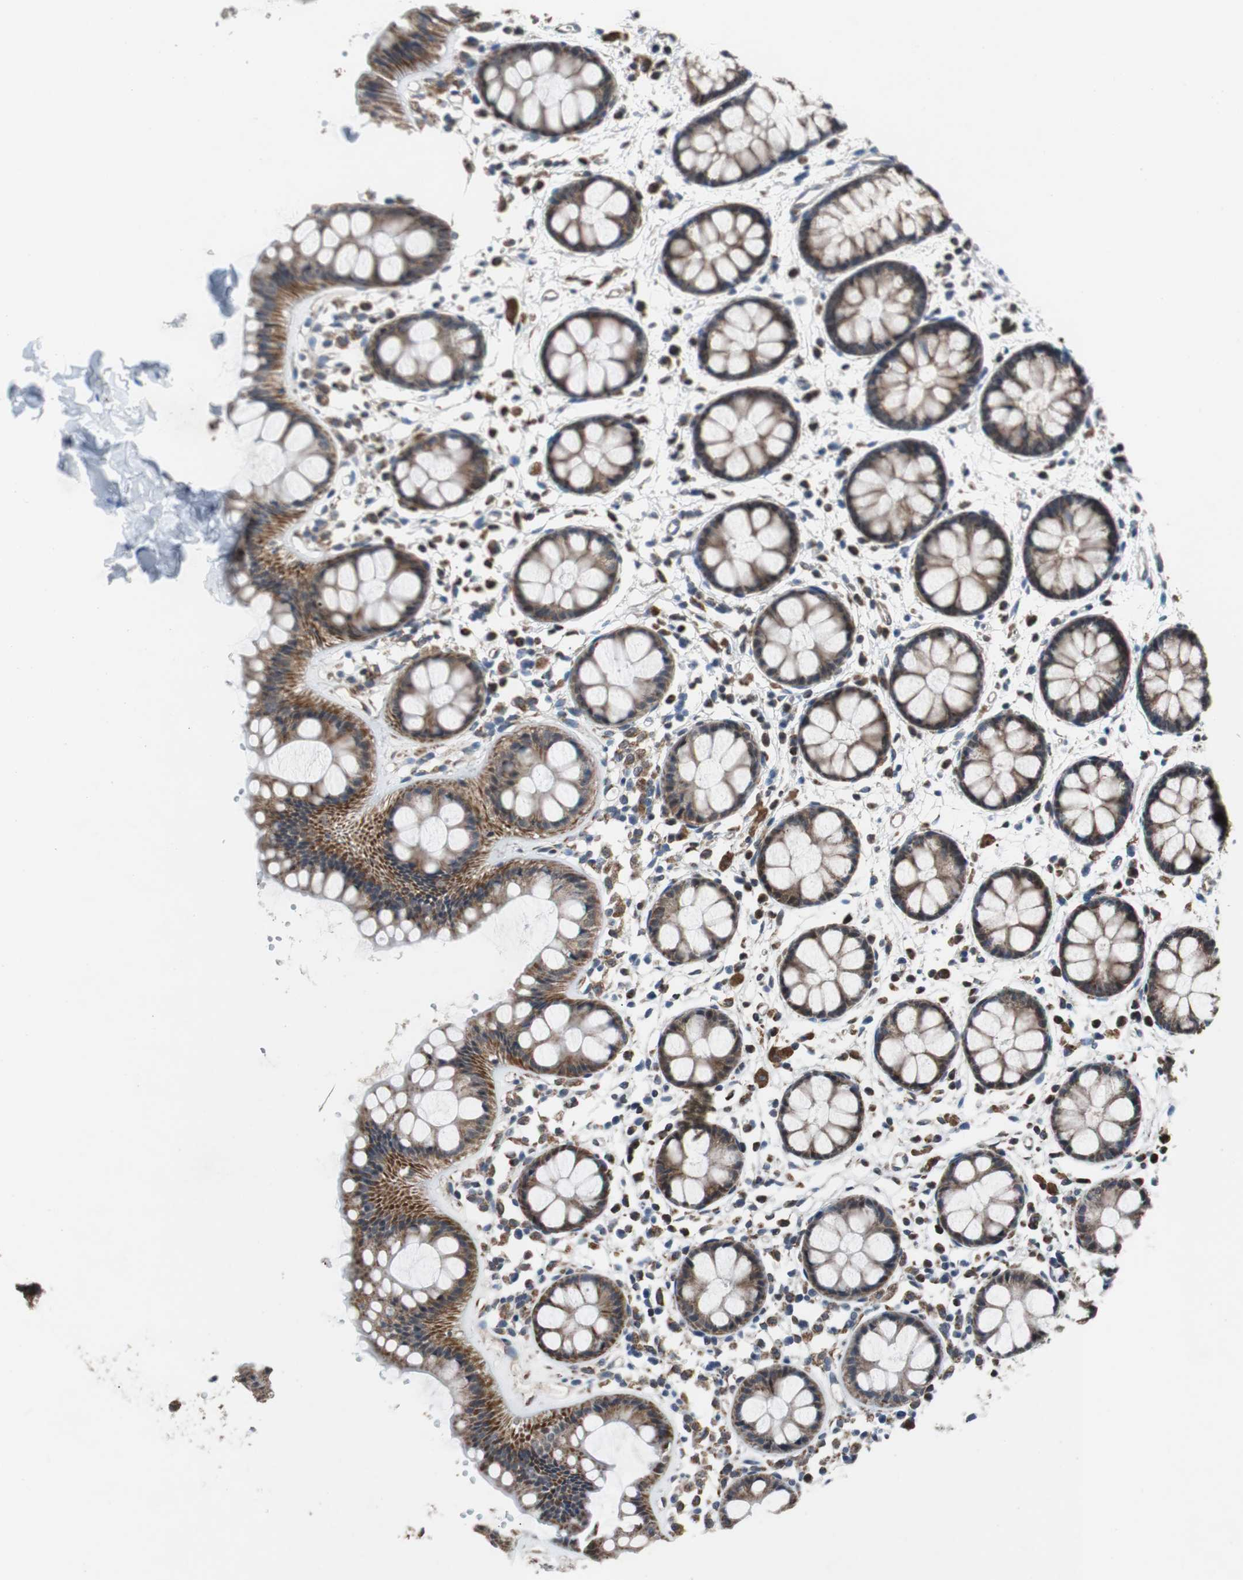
{"staining": {"intensity": "strong", "quantity": ">75%", "location": "cytoplasmic/membranous"}, "tissue": "rectum", "cell_type": "Glandular cells", "image_type": "normal", "snomed": [{"axis": "morphology", "description": "Normal tissue, NOS"}, {"axis": "topography", "description": "Rectum"}], "caption": "Immunohistochemistry (IHC) (DAB (3,3'-diaminobenzidine)) staining of normal rectum shows strong cytoplasmic/membranous protein positivity in about >75% of glandular cells. Ihc stains the protein in brown and the nuclei are stained blue.", "gene": "PITRM1", "patient": {"sex": "female", "age": 66}}